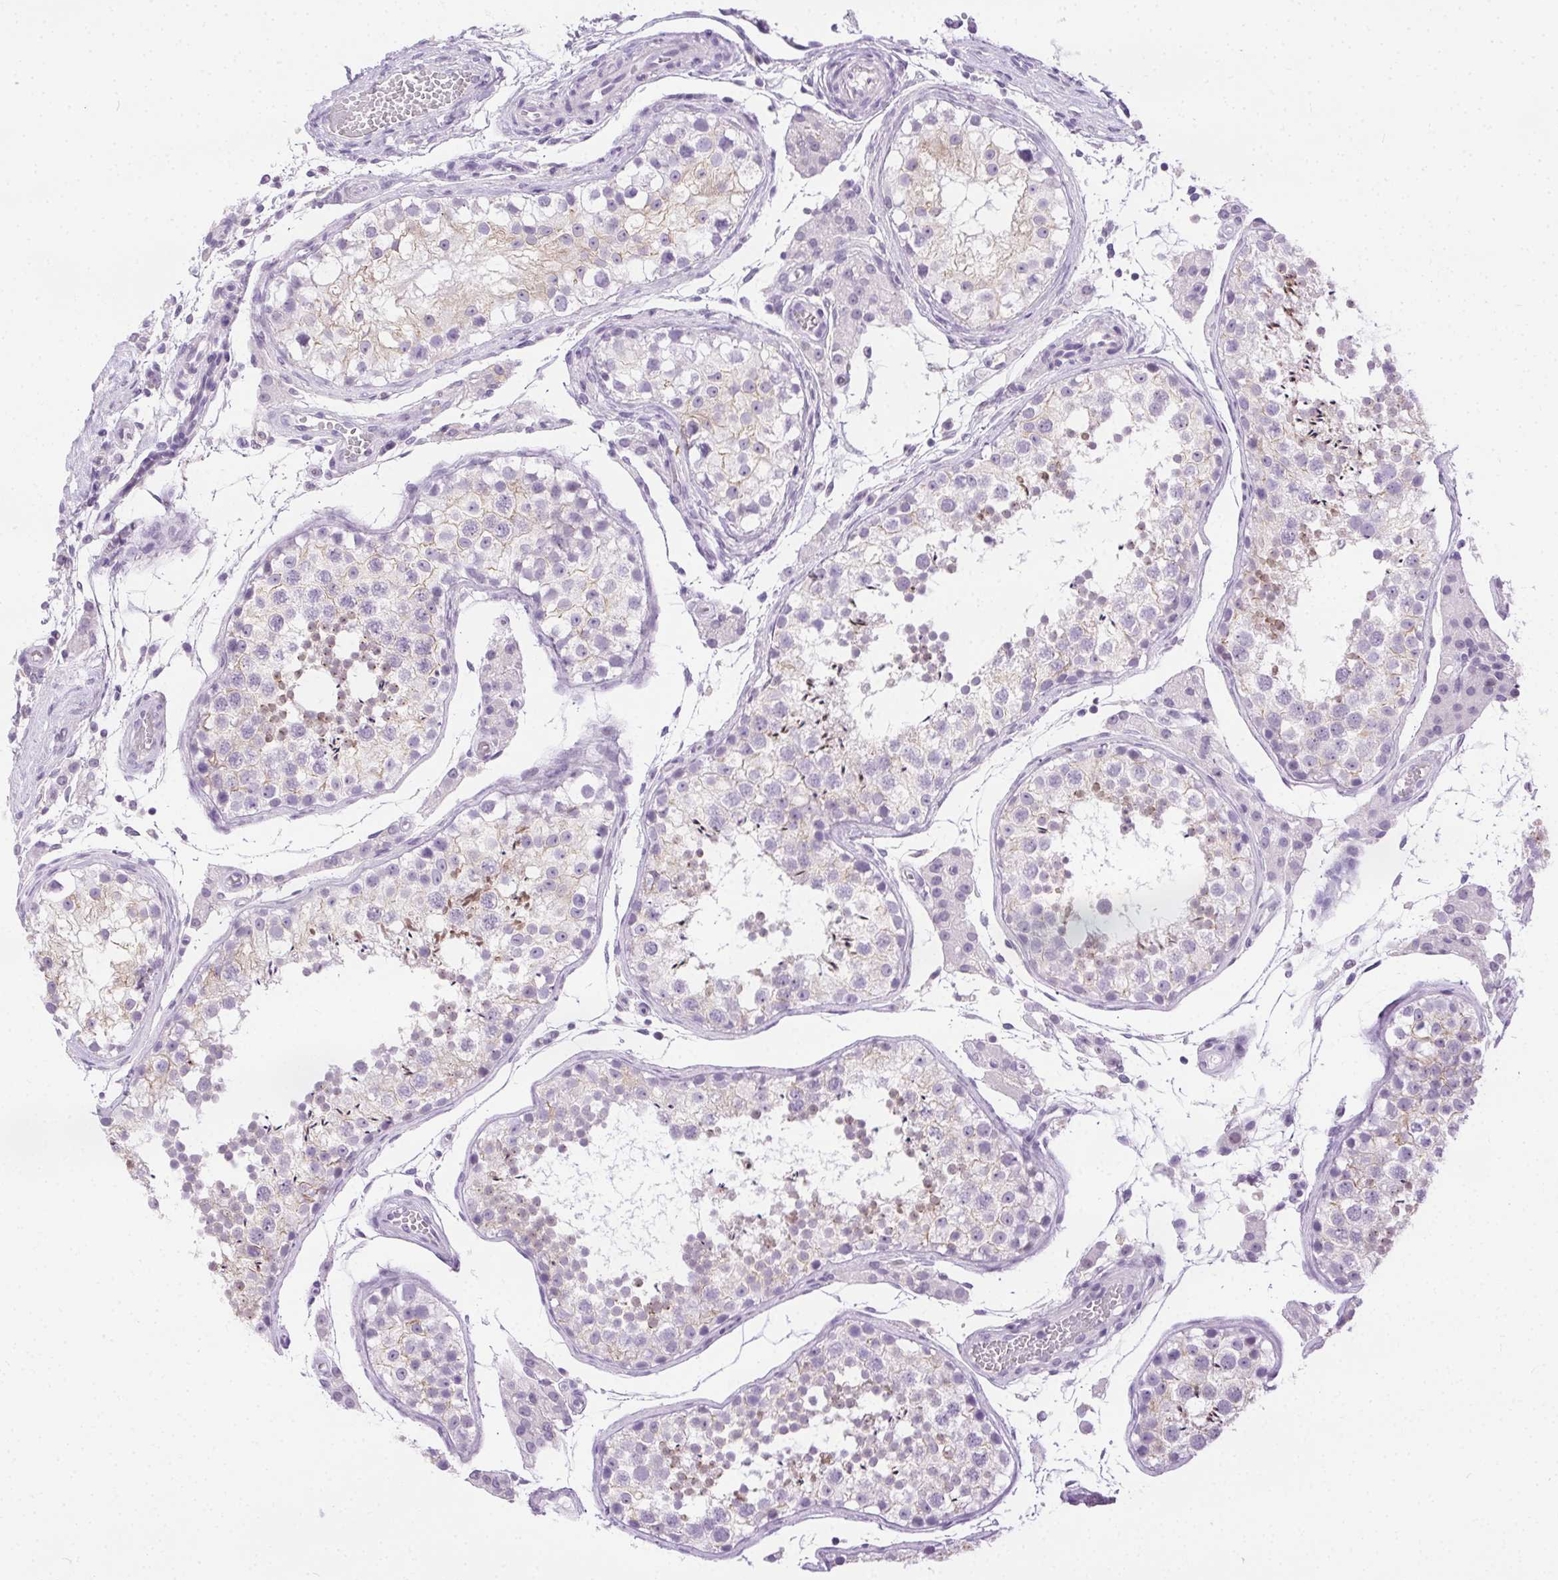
{"staining": {"intensity": "weak", "quantity": "<25%", "location": "cytoplasmic/membranous"}, "tissue": "testis", "cell_type": "Cells in seminiferous ducts", "image_type": "normal", "snomed": [{"axis": "morphology", "description": "Normal tissue, NOS"}, {"axis": "morphology", "description": "Seminoma, NOS"}, {"axis": "topography", "description": "Testis"}], "caption": "An immunohistochemistry (IHC) photomicrograph of unremarkable testis is shown. There is no staining in cells in seminiferous ducts of testis.", "gene": "C20orf85", "patient": {"sex": "male", "age": 29}}